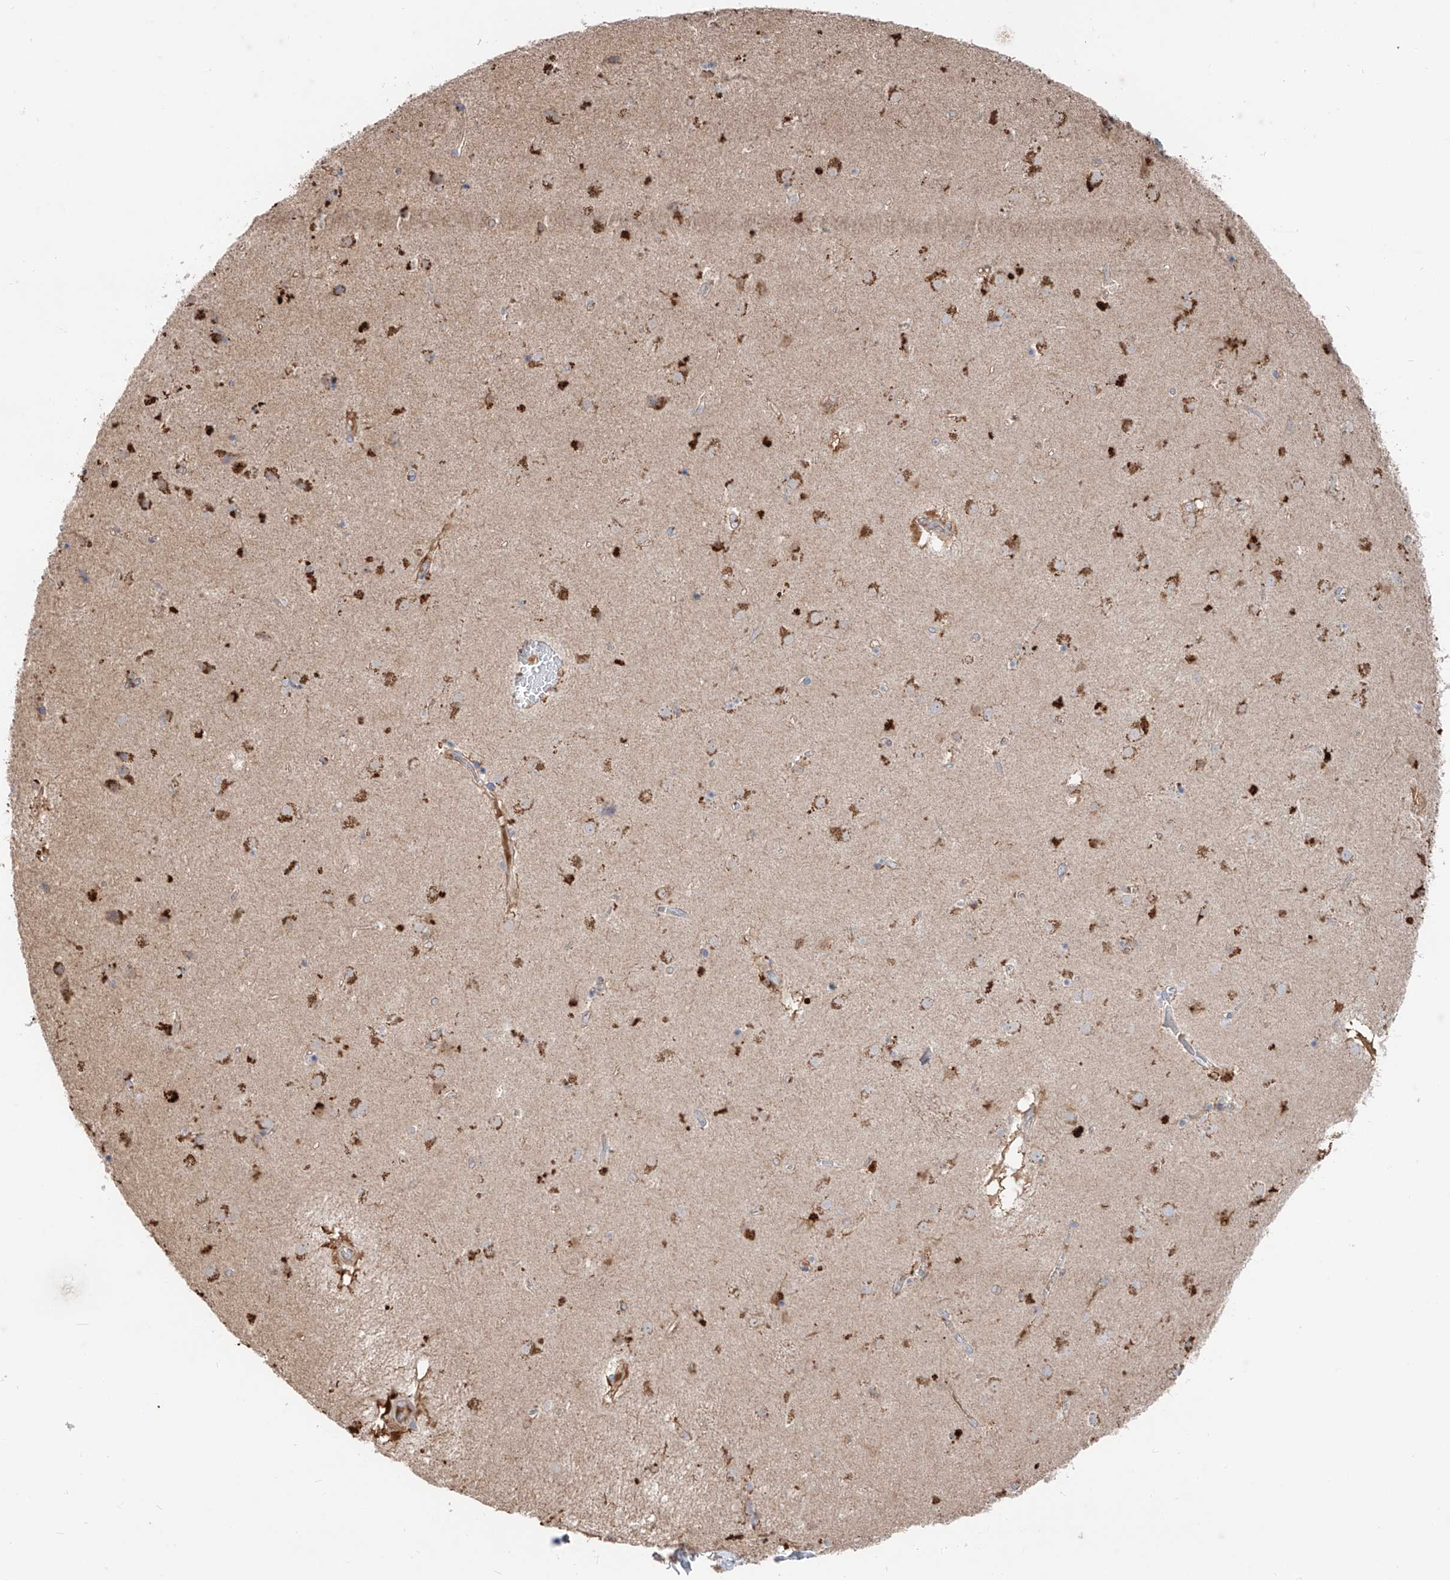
{"staining": {"intensity": "negative", "quantity": "none", "location": "none"}, "tissue": "caudate", "cell_type": "Glial cells", "image_type": "normal", "snomed": [{"axis": "morphology", "description": "Normal tissue, NOS"}, {"axis": "topography", "description": "Lateral ventricle wall"}], "caption": "Protein analysis of normal caudate shows no significant expression in glial cells. The staining is performed using DAB brown chromogen with nuclei counter-stained in using hematoxylin.", "gene": "EDN1", "patient": {"sex": "male", "age": 70}}